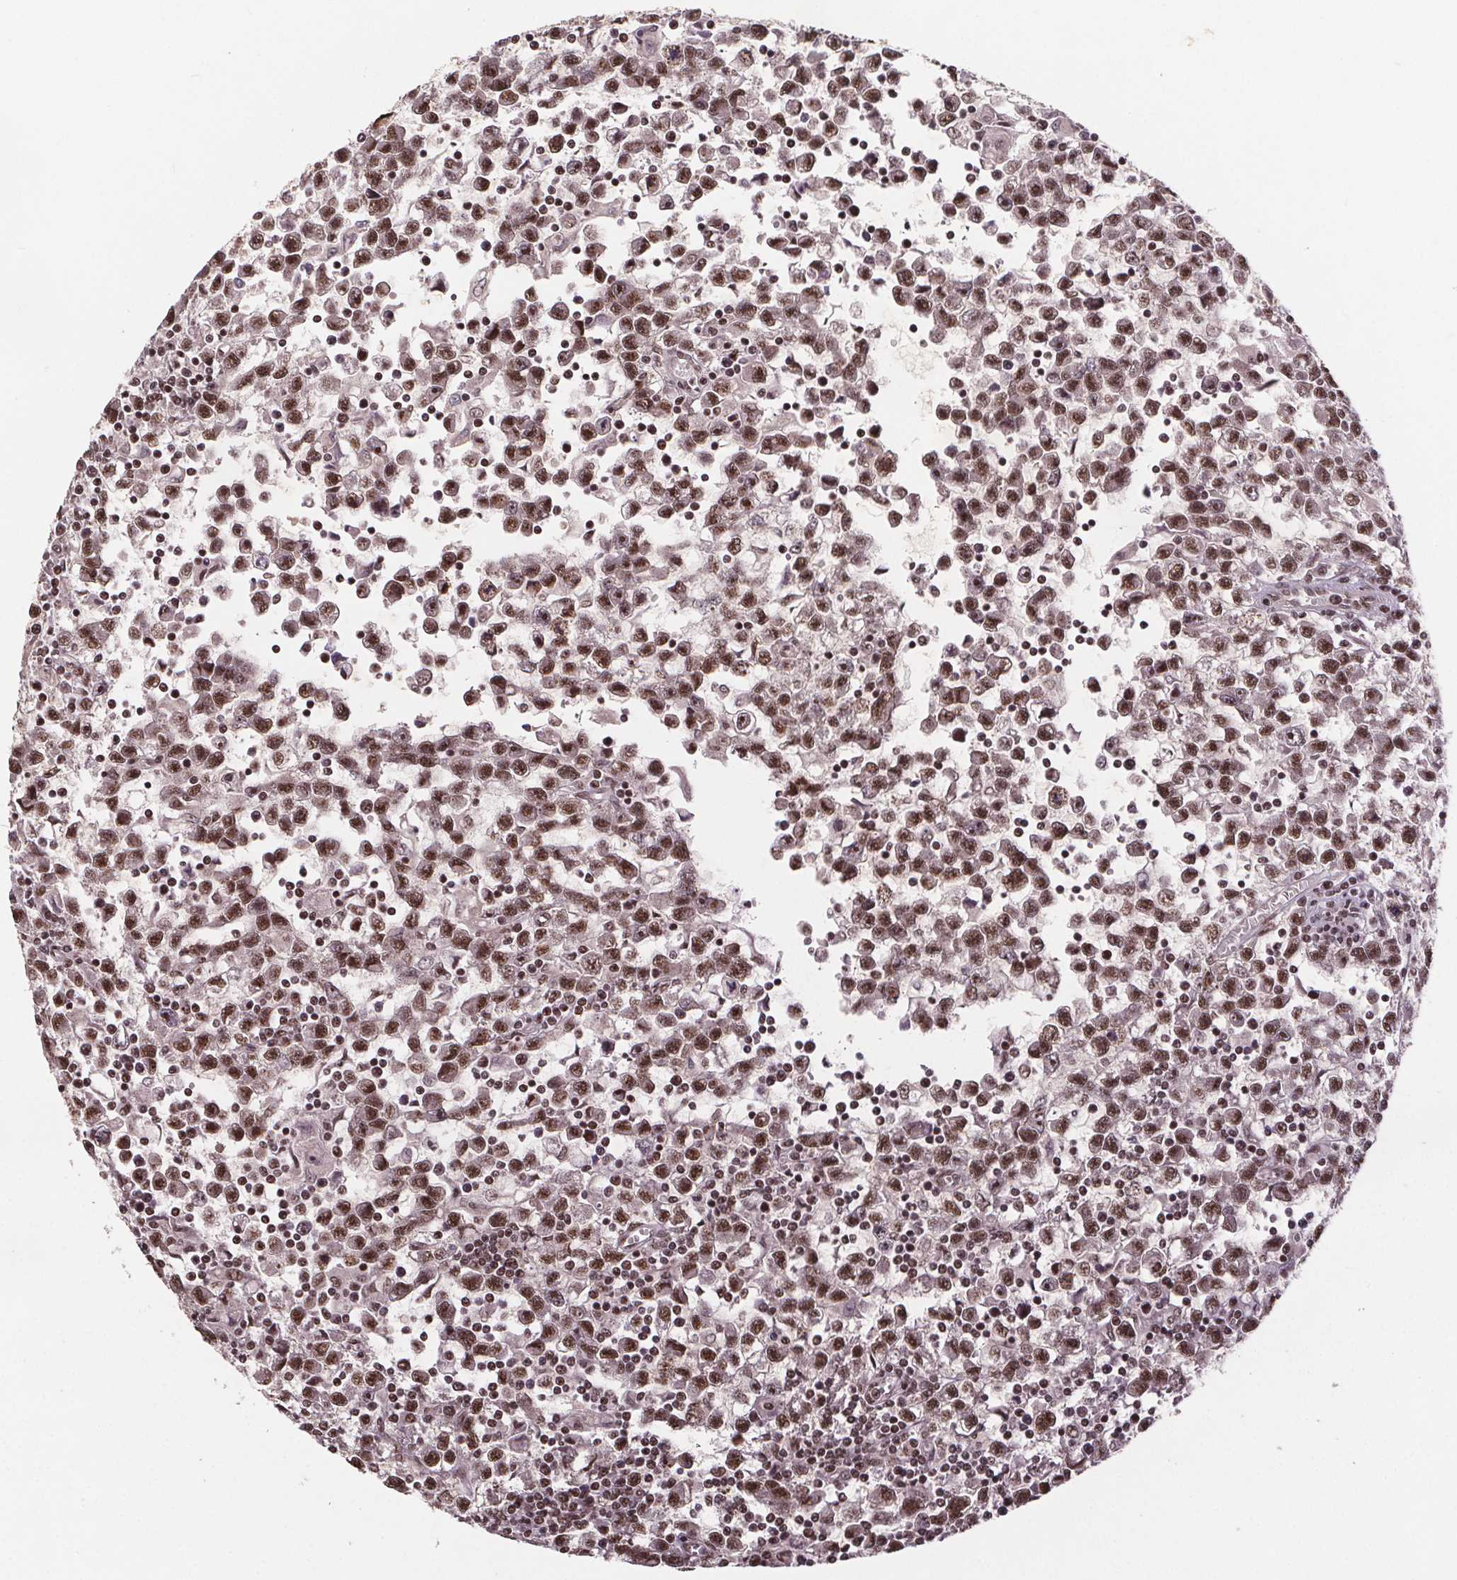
{"staining": {"intensity": "moderate", "quantity": ">75%", "location": "nuclear"}, "tissue": "testis cancer", "cell_type": "Tumor cells", "image_type": "cancer", "snomed": [{"axis": "morphology", "description": "Seminoma, NOS"}, {"axis": "topography", "description": "Testis"}], "caption": "Immunohistochemical staining of human testis seminoma demonstrates medium levels of moderate nuclear protein expression in approximately >75% of tumor cells.", "gene": "JARID2", "patient": {"sex": "male", "age": 31}}